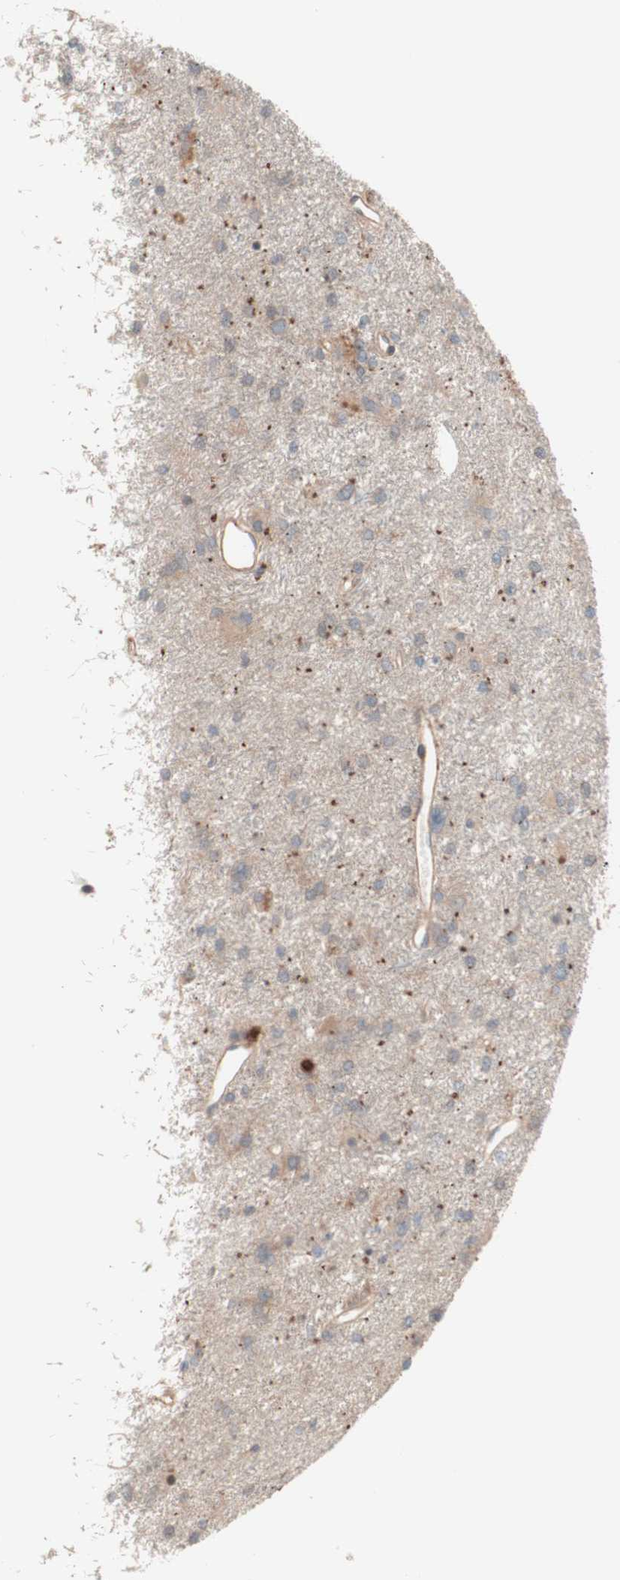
{"staining": {"intensity": "weak", "quantity": "25%-75%", "location": "cytoplasmic/membranous"}, "tissue": "glioma", "cell_type": "Tumor cells", "image_type": "cancer", "snomed": [{"axis": "morphology", "description": "Glioma, malignant, High grade"}, {"axis": "topography", "description": "Brain"}], "caption": "Immunohistochemical staining of human malignant glioma (high-grade) reveals weak cytoplasmic/membranous protein expression in approximately 25%-75% of tumor cells. (DAB IHC with brightfield microscopy, high magnification).", "gene": "CCN4", "patient": {"sex": "female", "age": 59}}